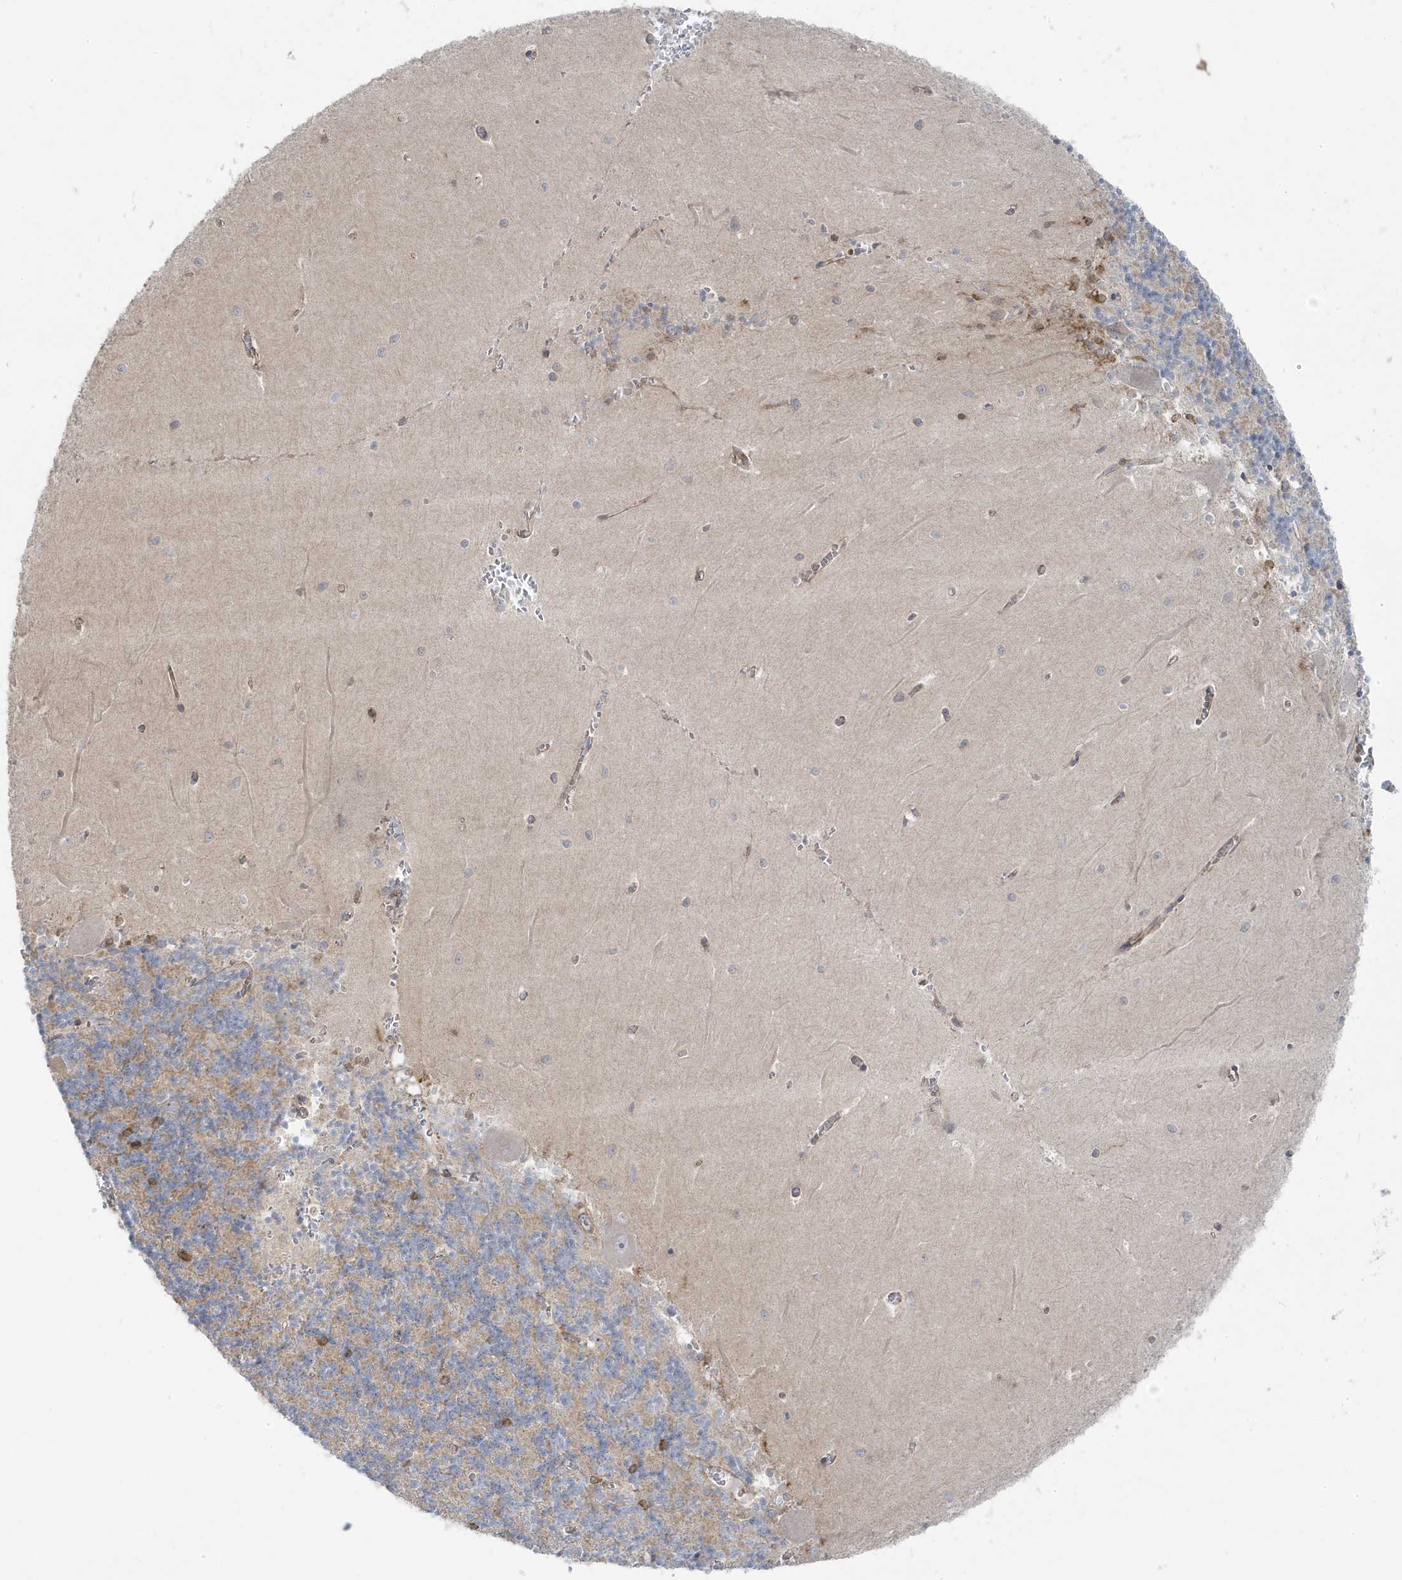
{"staining": {"intensity": "moderate", "quantity": "<25%", "location": "cytoplasmic/membranous"}, "tissue": "cerebellum", "cell_type": "Cells in granular layer", "image_type": "normal", "snomed": [{"axis": "morphology", "description": "Normal tissue, NOS"}, {"axis": "topography", "description": "Cerebellum"}], "caption": "A histopathology image of human cerebellum stained for a protein displays moderate cytoplasmic/membranous brown staining in cells in granular layer.", "gene": "ZNF654", "patient": {"sex": "male", "age": 37}}